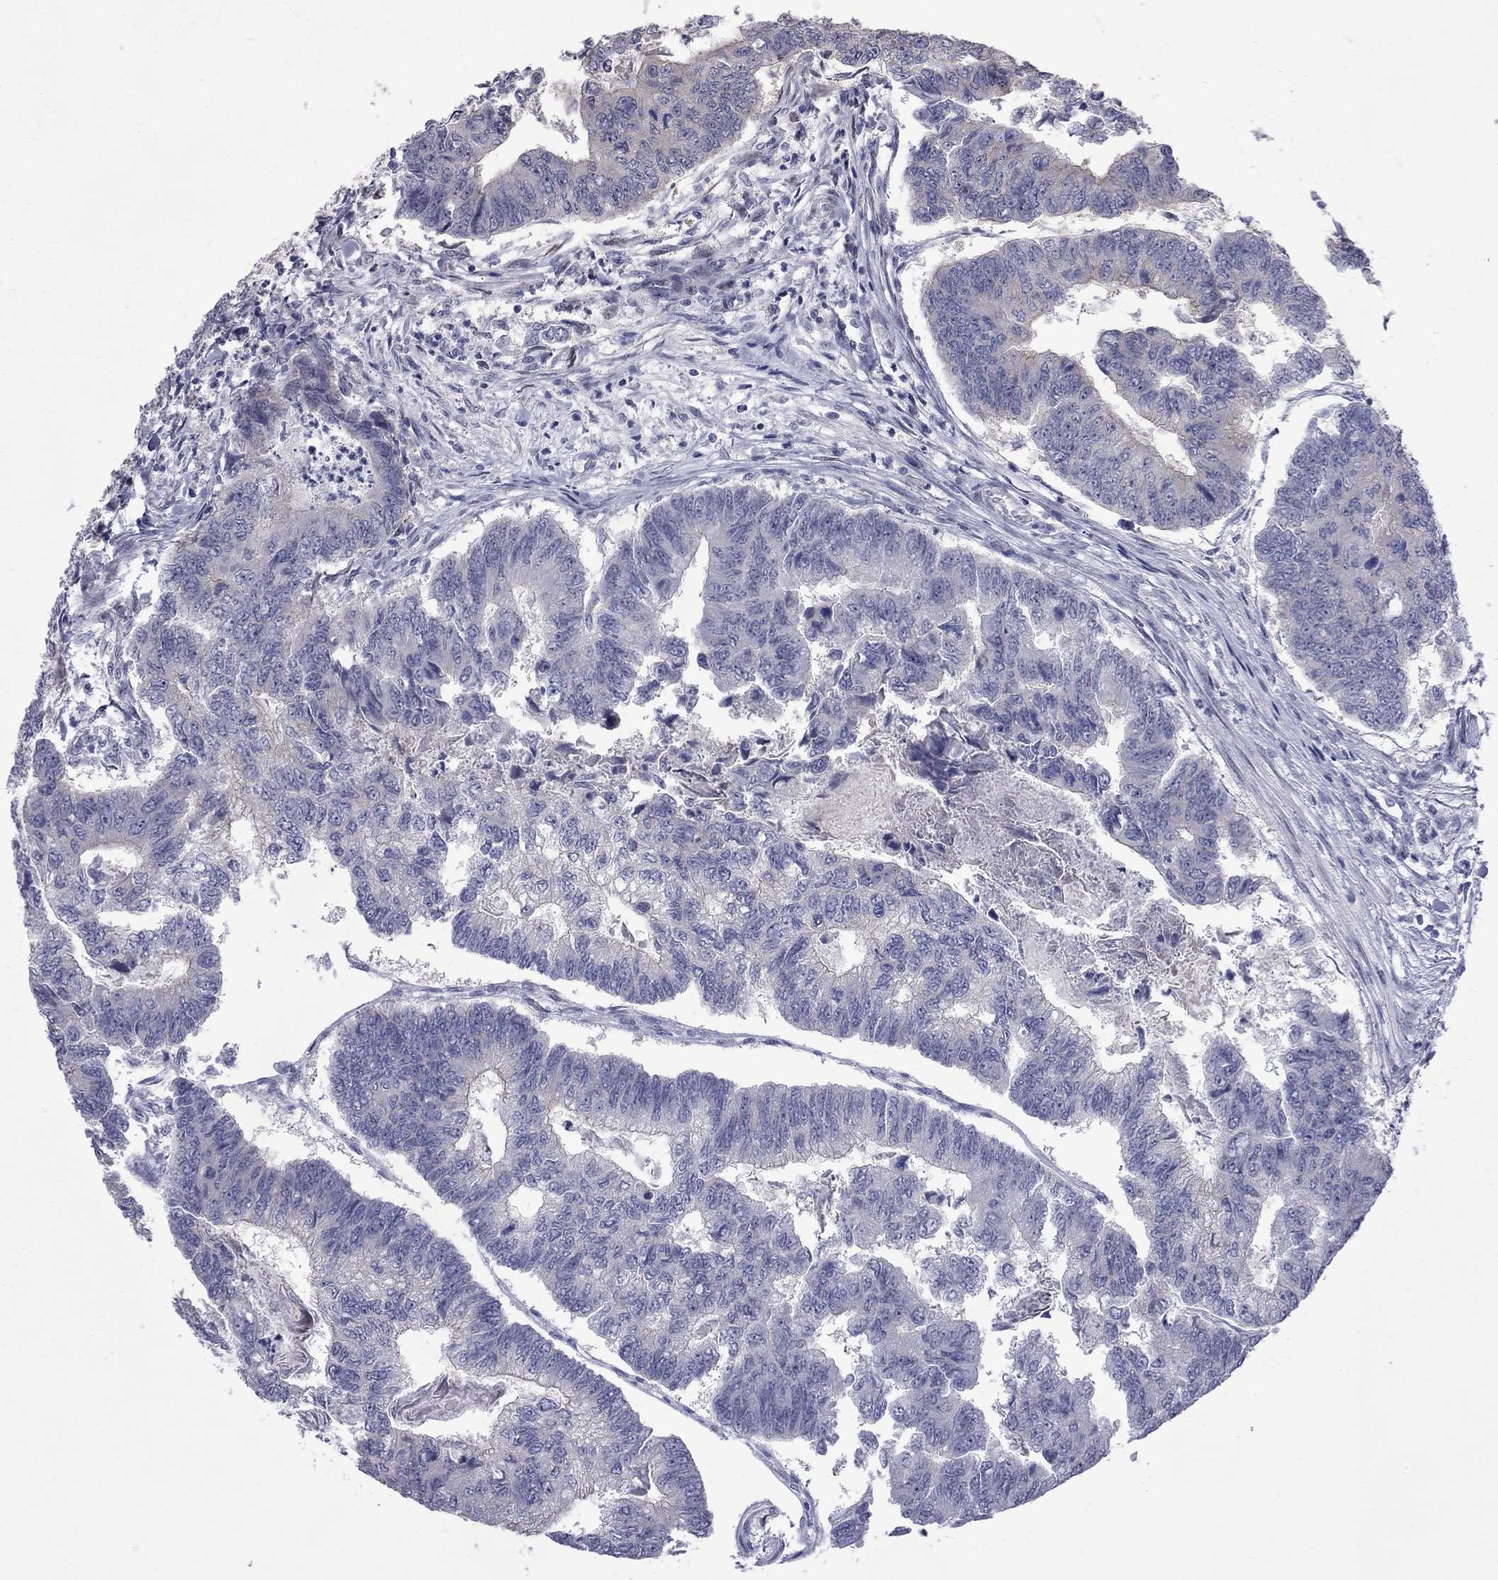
{"staining": {"intensity": "negative", "quantity": "none", "location": "none"}, "tissue": "colorectal cancer", "cell_type": "Tumor cells", "image_type": "cancer", "snomed": [{"axis": "morphology", "description": "Adenocarcinoma, NOS"}, {"axis": "topography", "description": "Colon"}], "caption": "DAB immunohistochemical staining of colorectal cancer reveals no significant positivity in tumor cells.", "gene": "NRARP", "patient": {"sex": "female", "age": 65}}